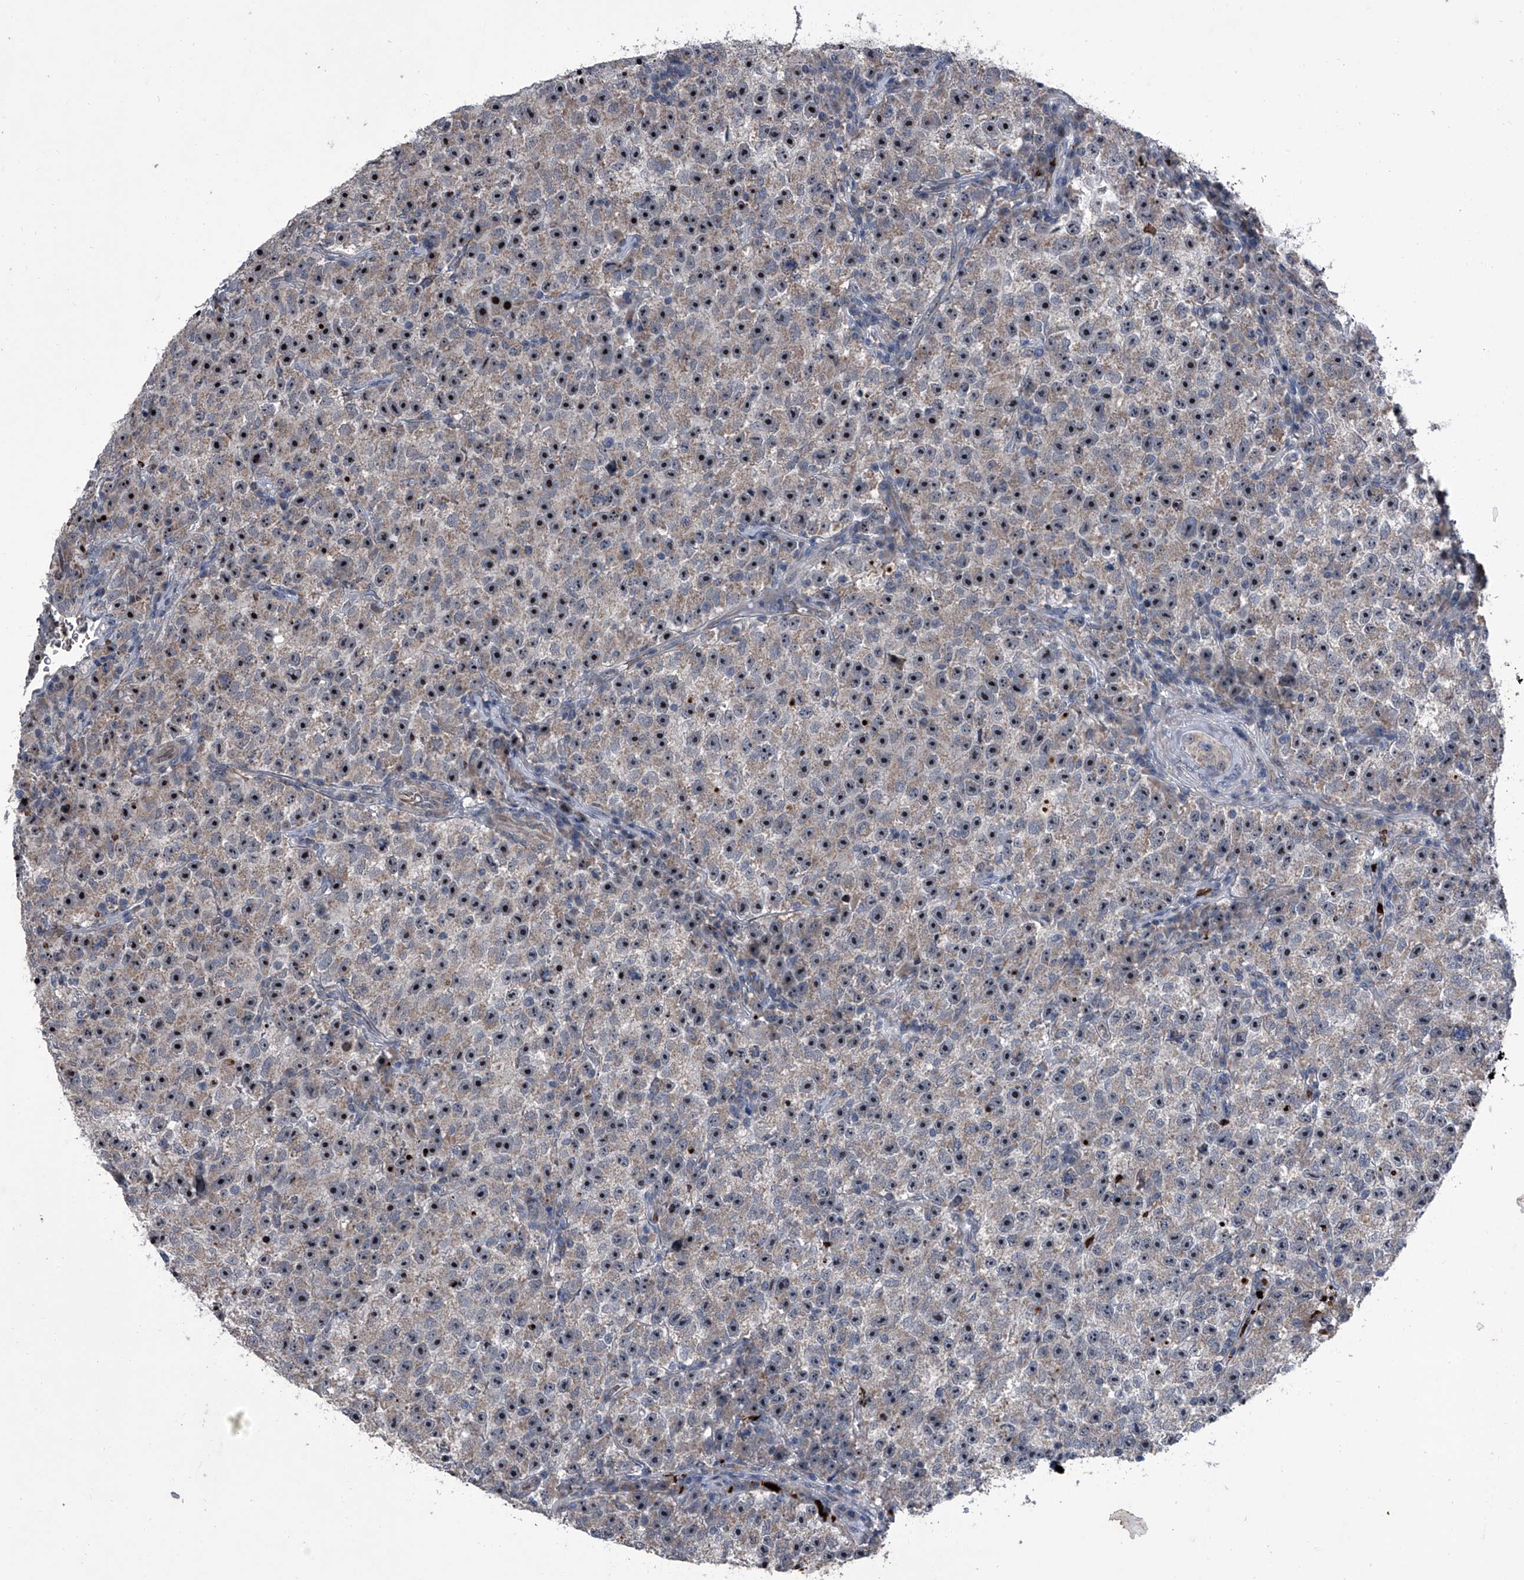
{"staining": {"intensity": "moderate", "quantity": "25%-75%", "location": "cytoplasmic/membranous,nuclear"}, "tissue": "testis cancer", "cell_type": "Tumor cells", "image_type": "cancer", "snomed": [{"axis": "morphology", "description": "Seminoma, NOS"}, {"axis": "topography", "description": "Testis"}], "caption": "This is an image of immunohistochemistry staining of testis seminoma, which shows moderate positivity in the cytoplasmic/membranous and nuclear of tumor cells.", "gene": "CEP85L", "patient": {"sex": "male", "age": 22}}